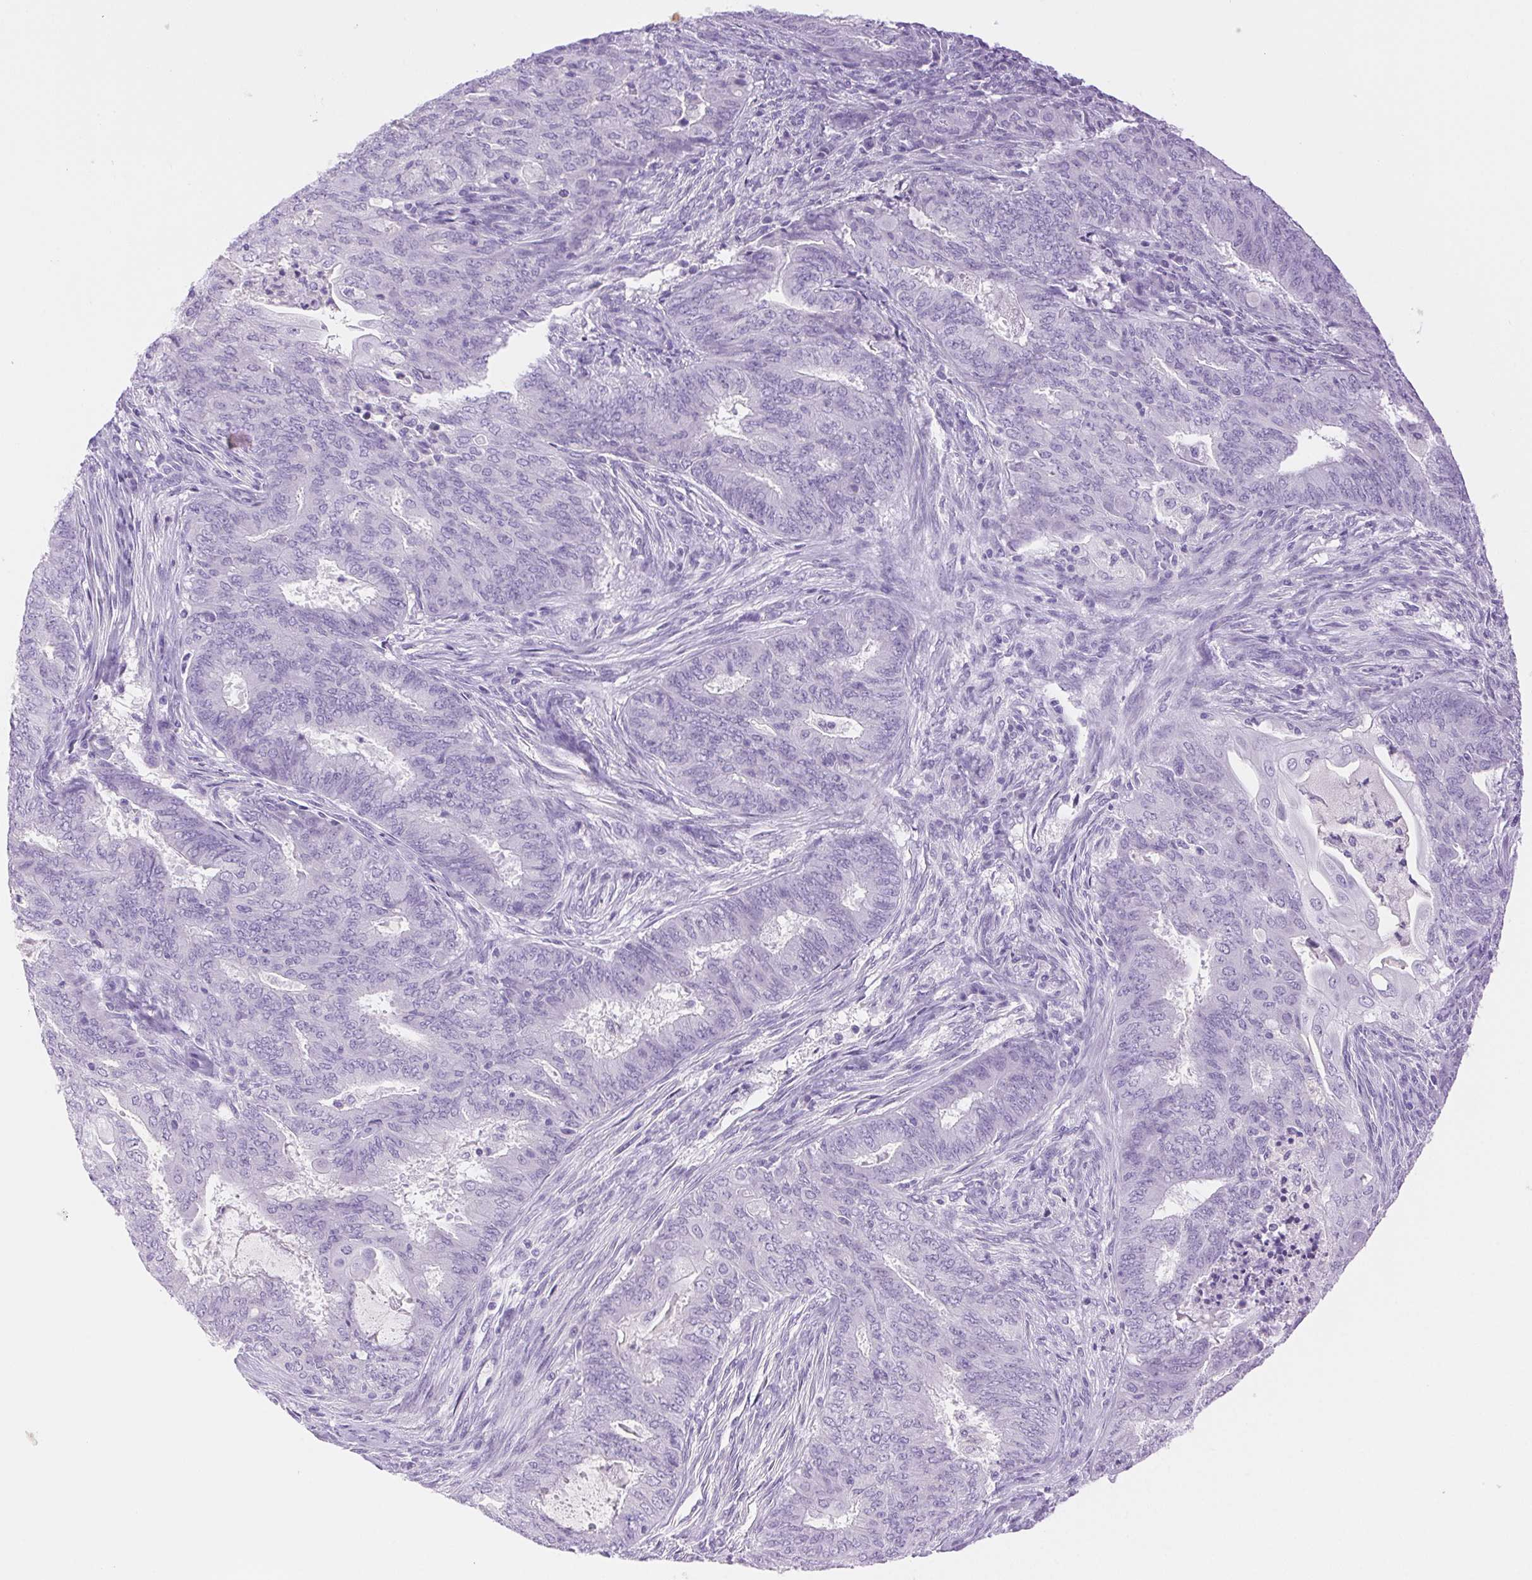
{"staining": {"intensity": "negative", "quantity": "none", "location": "none"}, "tissue": "endometrial cancer", "cell_type": "Tumor cells", "image_type": "cancer", "snomed": [{"axis": "morphology", "description": "Adenocarcinoma, NOS"}, {"axis": "topography", "description": "Endometrium"}], "caption": "Protein analysis of adenocarcinoma (endometrial) shows no significant expression in tumor cells.", "gene": "SPACA4", "patient": {"sex": "female", "age": 62}}